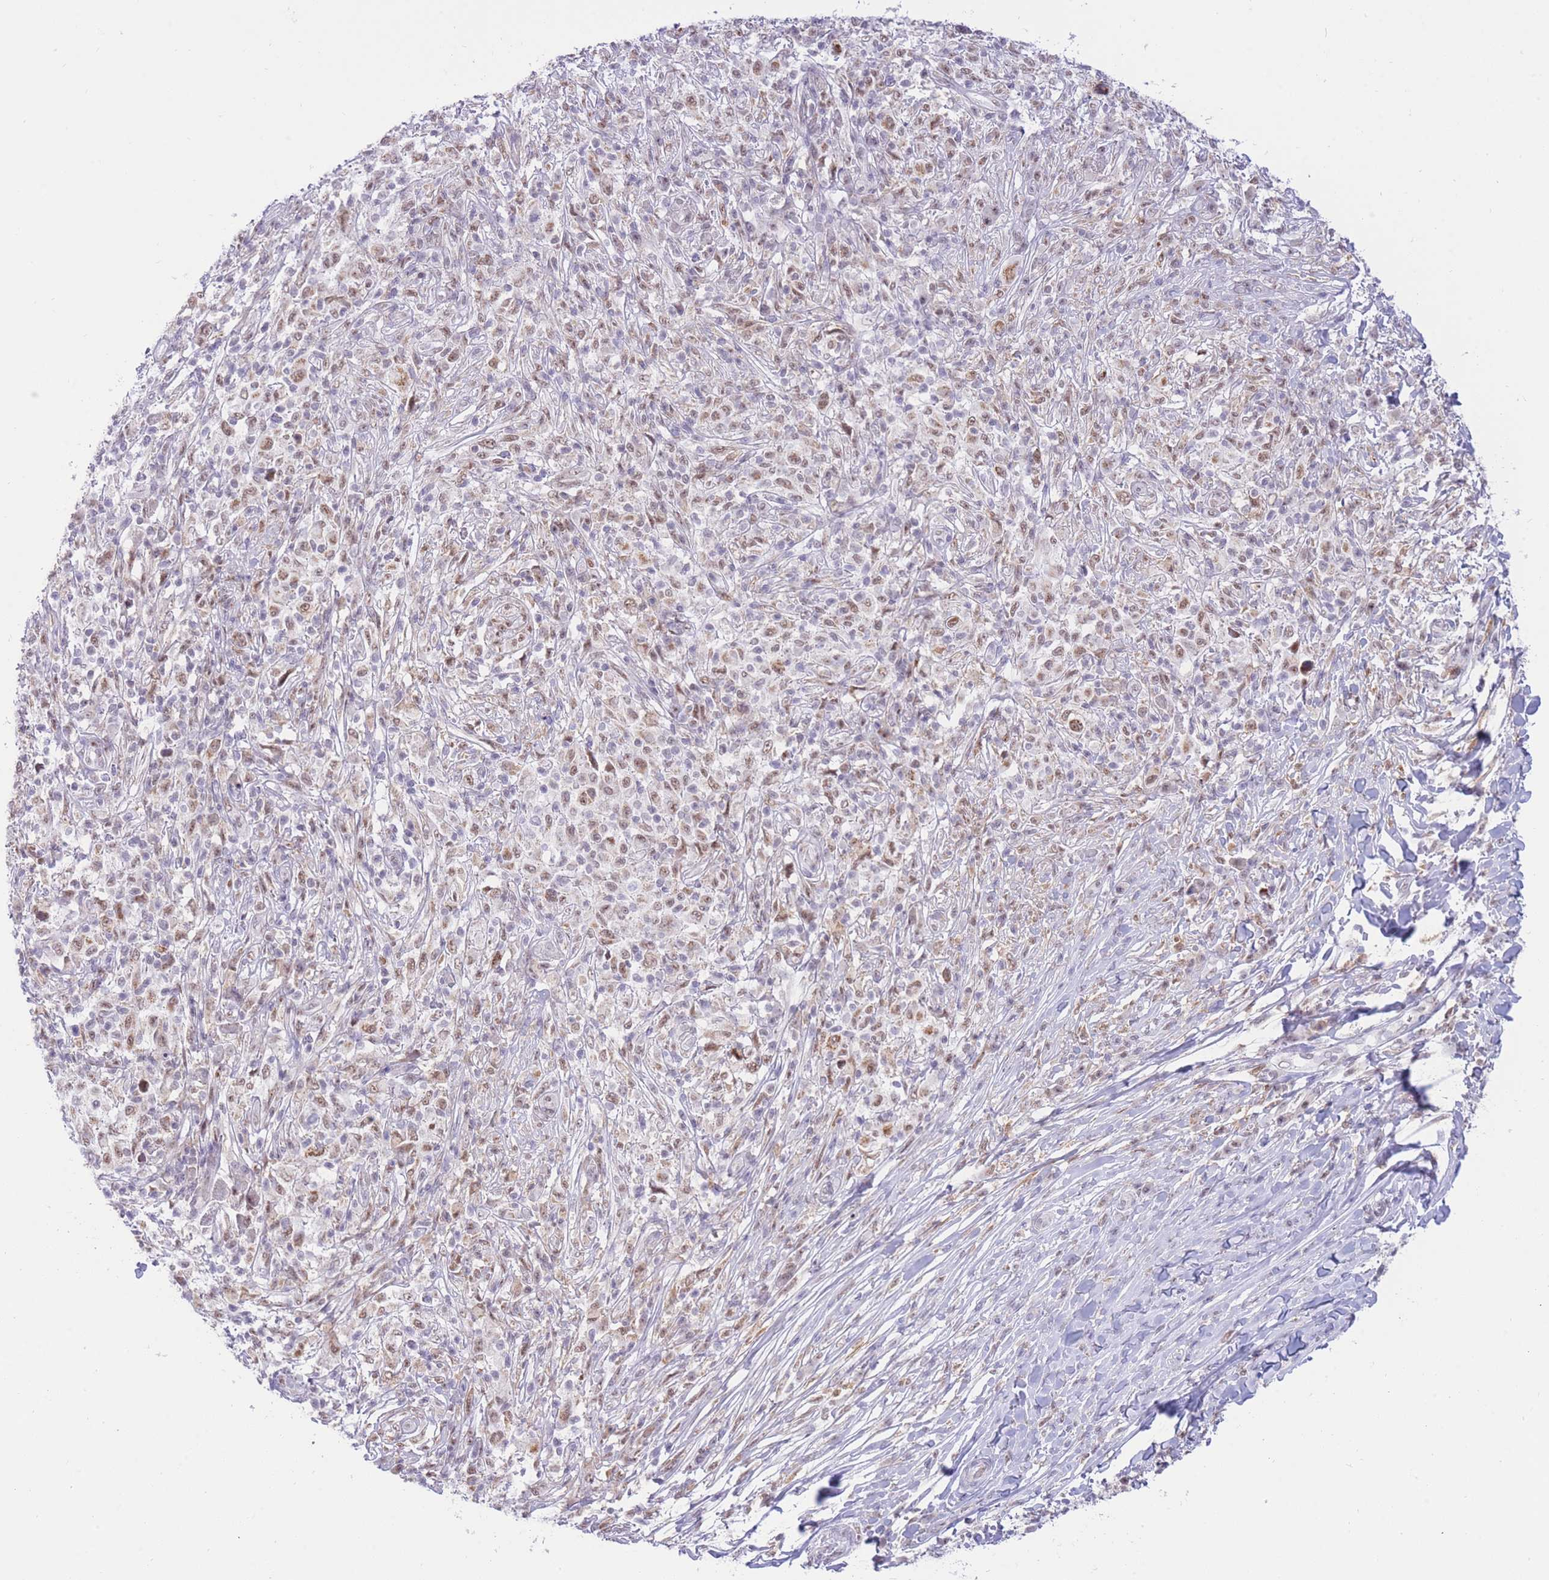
{"staining": {"intensity": "weak", "quantity": "25%-75%", "location": "nuclear"}, "tissue": "melanoma", "cell_type": "Tumor cells", "image_type": "cancer", "snomed": [{"axis": "morphology", "description": "Malignant melanoma, NOS"}, {"axis": "topography", "description": "Skin"}], "caption": "Melanoma stained with DAB IHC shows low levels of weak nuclear positivity in approximately 25%-75% of tumor cells. (DAB (3,3'-diaminobenzidine) = brown stain, brightfield microscopy at high magnification).", "gene": "CYP2B6", "patient": {"sex": "male", "age": 66}}